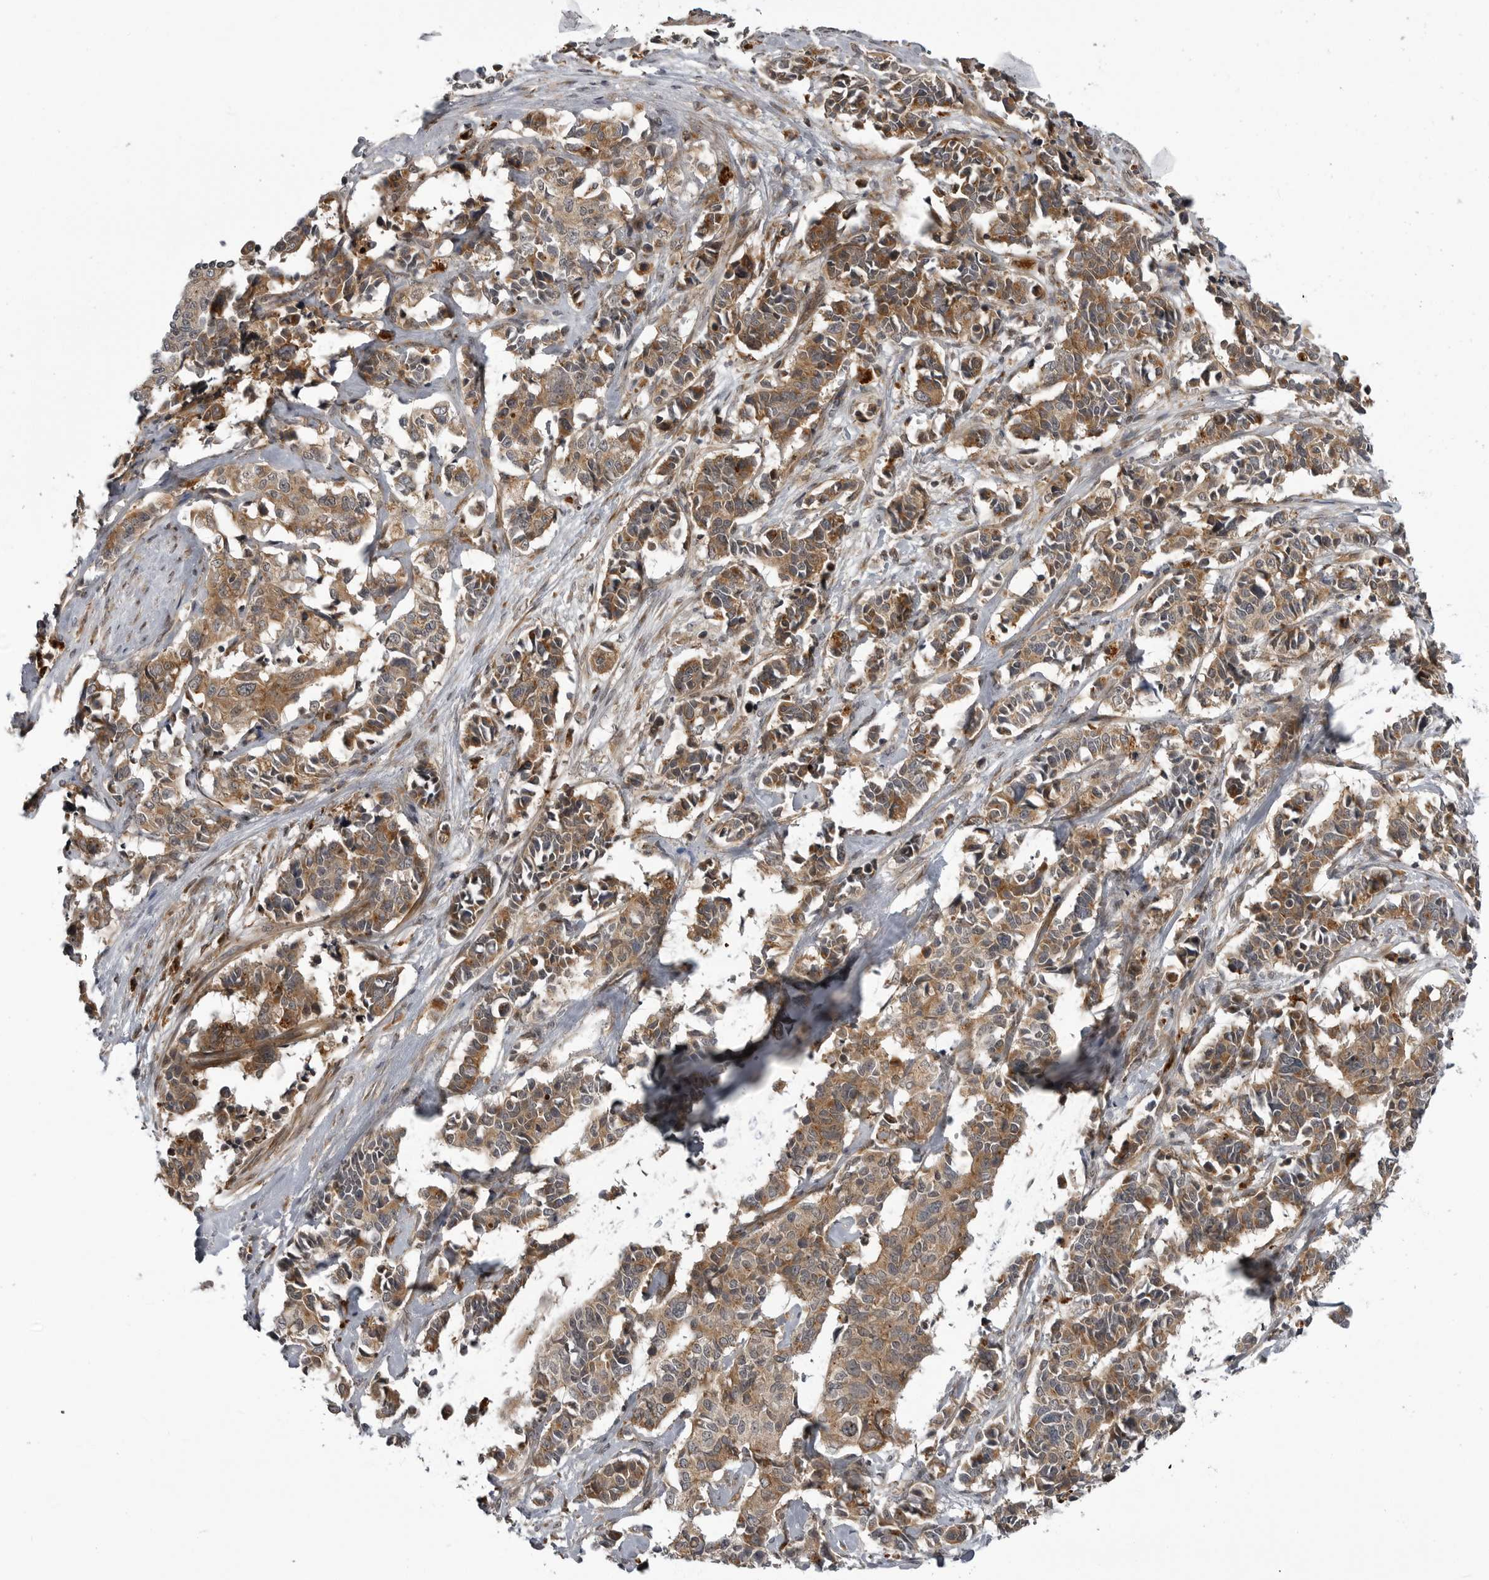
{"staining": {"intensity": "moderate", "quantity": ">75%", "location": "cytoplasmic/membranous"}, "tissue": "cervical cancer", "cell_type": "Tumor cells", "image_type": "cancer", "snomed": [{"axis": "morphology", "description": "Normal tissue, NOS"}, {"axis": "morphology", "description": "Squamous cell carcinoma, NOS"}, {"axis": "topography", "description": "Cervix"}], "caption": "Tumor cells display medium levels of moderate cytoplasmic/membranous positivity in about >75% of cells in human cervical squamous cell carcinoma.", "gene": "LRRC45", "patient": {"sex": "female", "age": 35}}